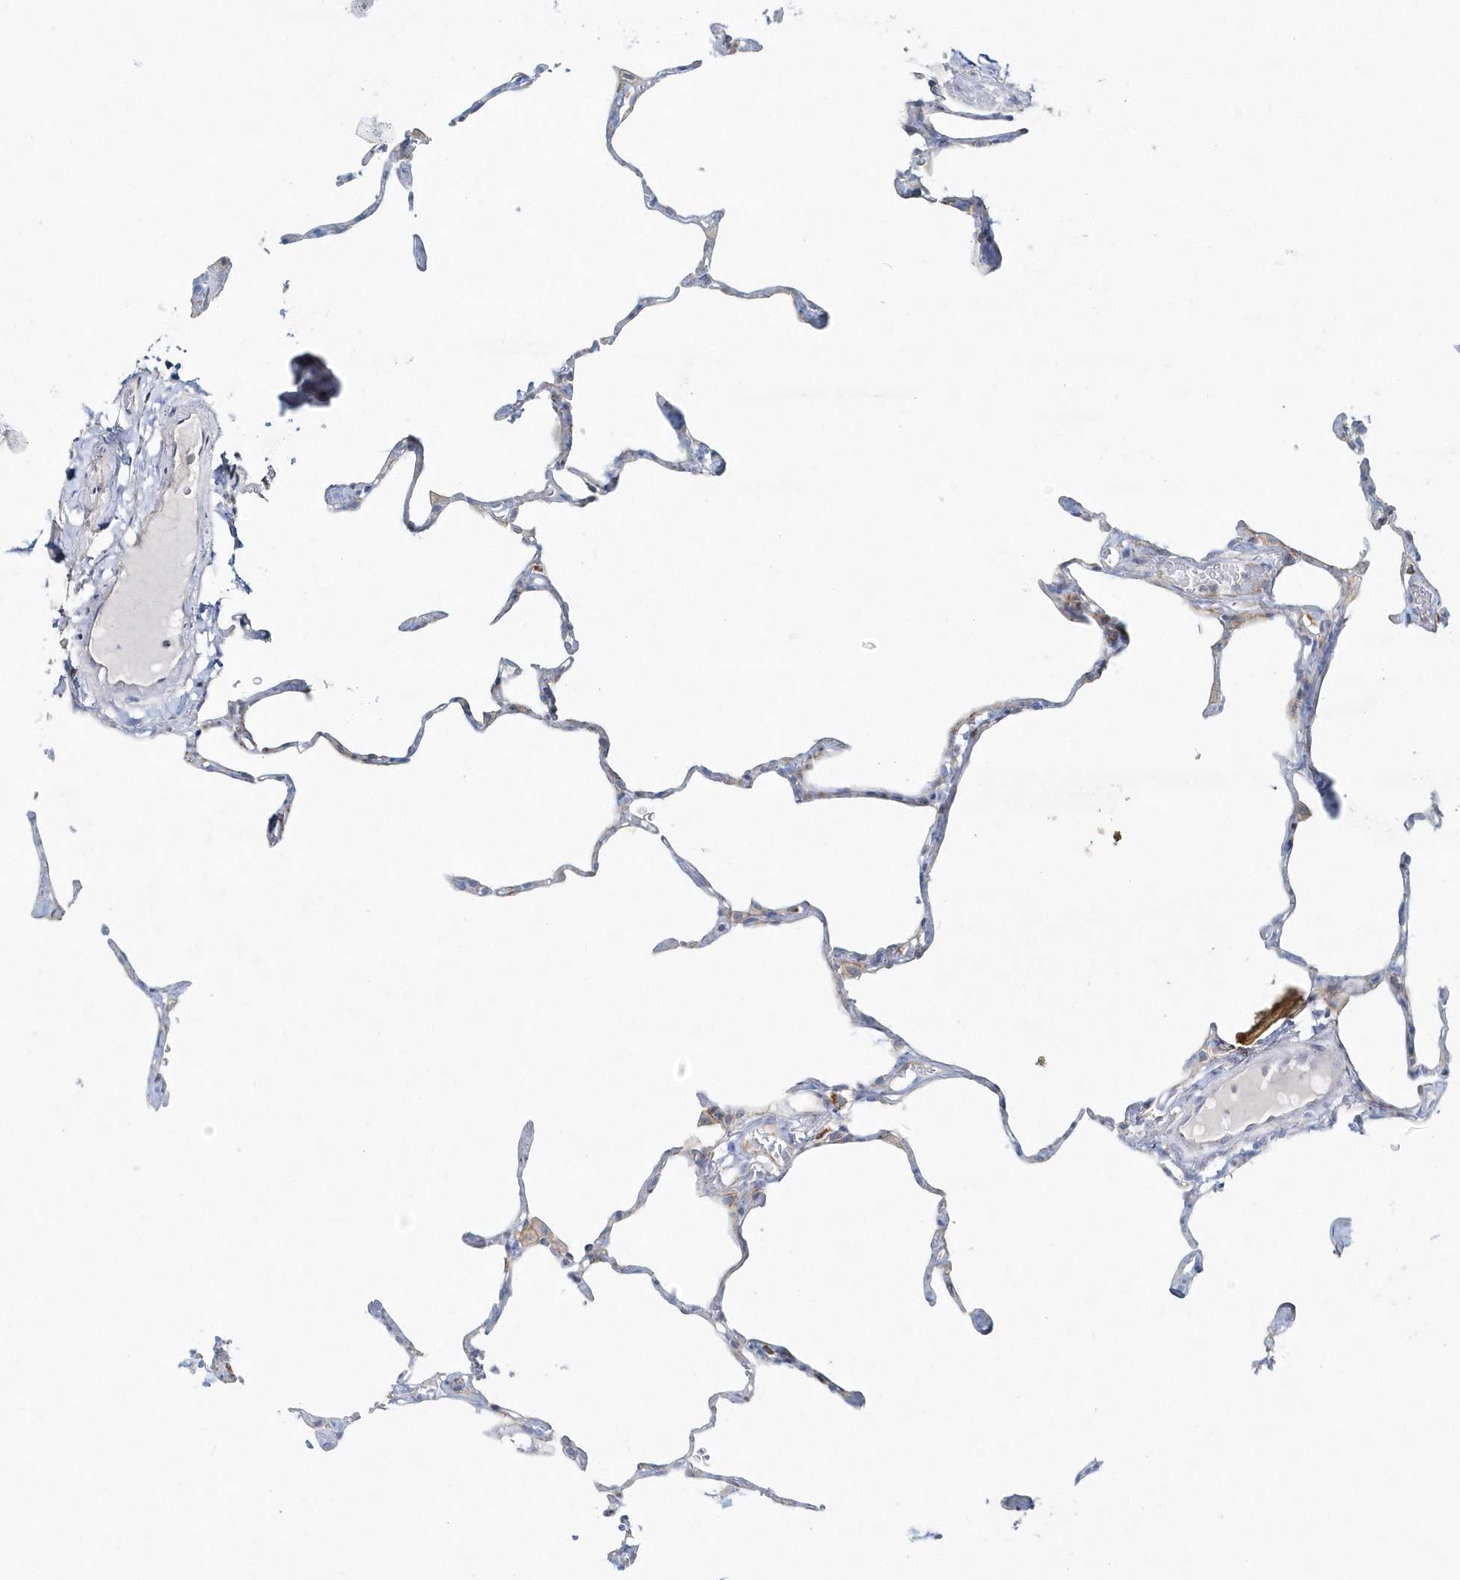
{"staining": {"intensity": "negative", "quantity": "none", "location": "none"}, "tissue": "lung", "cell_type": "Alveolar cells", "image_type": "normal", "snomed": [{"axis": "morphology", "description": "Normal tissue, NOS"}, {"axis": "topography", "description": "Lung"}], "caption": "High power microscopy image of an immunohistochemistry image of normal lung, revealing no significant positivity in alveolar cells. (Immunohistochemistry, brightfield microscopy, high magnification).", "gene": "DNAH1", "patient": {"sex": "male", "age": 65}}